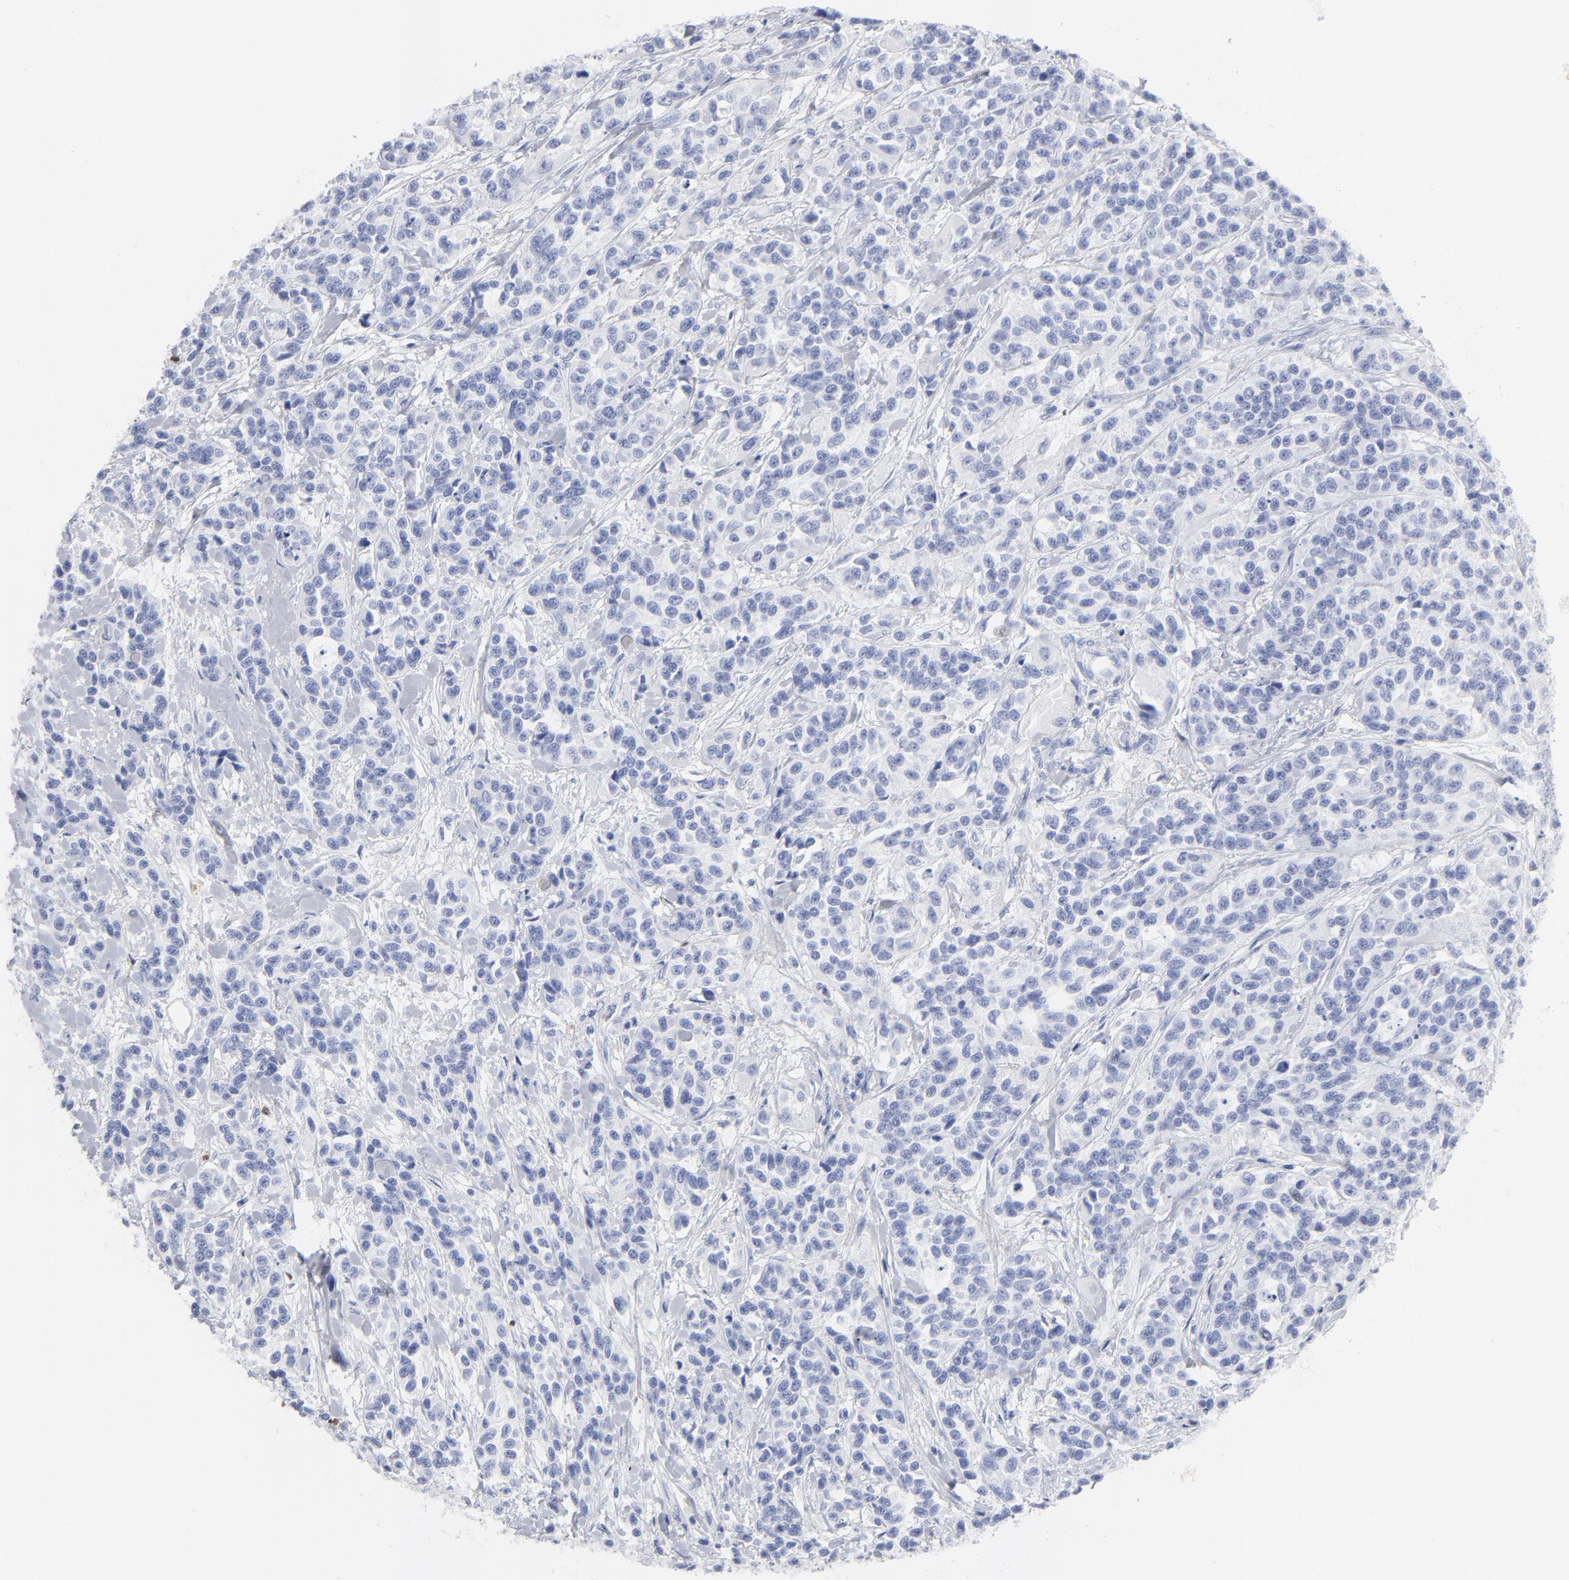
{"staining": {"intensity": "negative", "quantity": "none", "location": "none"}, "tissue": "urothelial cancer", "cell_type": "Tumor cells", "image_type": "cancer", "snomed": [{"axis": "morphology", "description": "Urothelial carcinoma, High grade"}, {"axis": "topography", "description": "Urinary bladder"}], "caption": "High power microscopy histopathology image of an IHC micrograph of urothelial cancer, revealing no significant positivity in tumor cells.", "gene": "ARG1", "patient": {"sex": "female", "age": 81}}